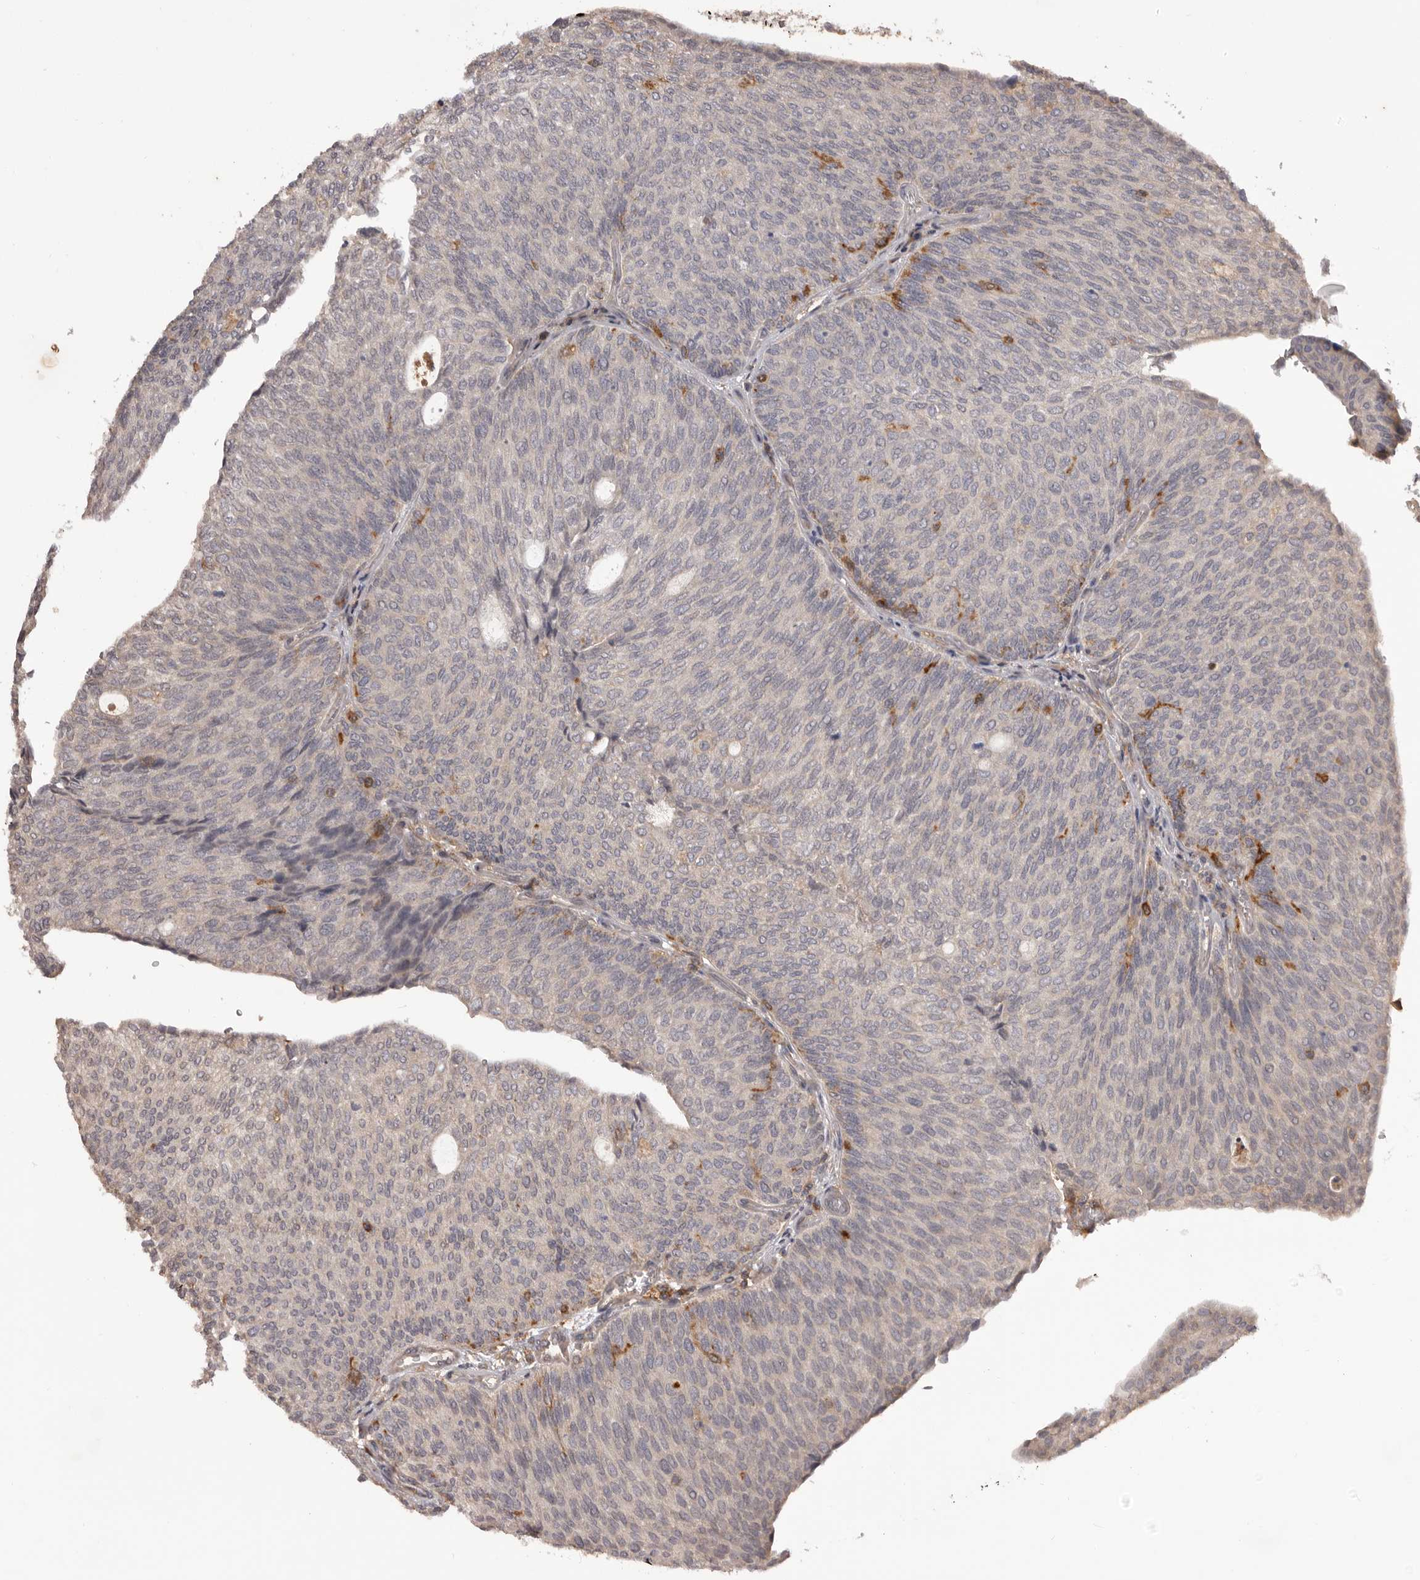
{"staining": {"intensity": "moderate", "quantity": "<25%", "location": "cytoplasmic/membranous"}, "tissue": "urothelial cancer", "cell_type": "Tumor cells", "image_type": "cancer", "snomed": [{"axis": "morphology", "description": "Urothelial carcinoma, Low grade"}, {"axis": "topography", "description": "Urinary bladder"}], "caption": "Urothelial cancer stained for a protein shows moderate cytoplasmic/membranous positivity in tumor cells.", "gene": "GLIPR2", "patient": {"sex": "female", "age": 79}}